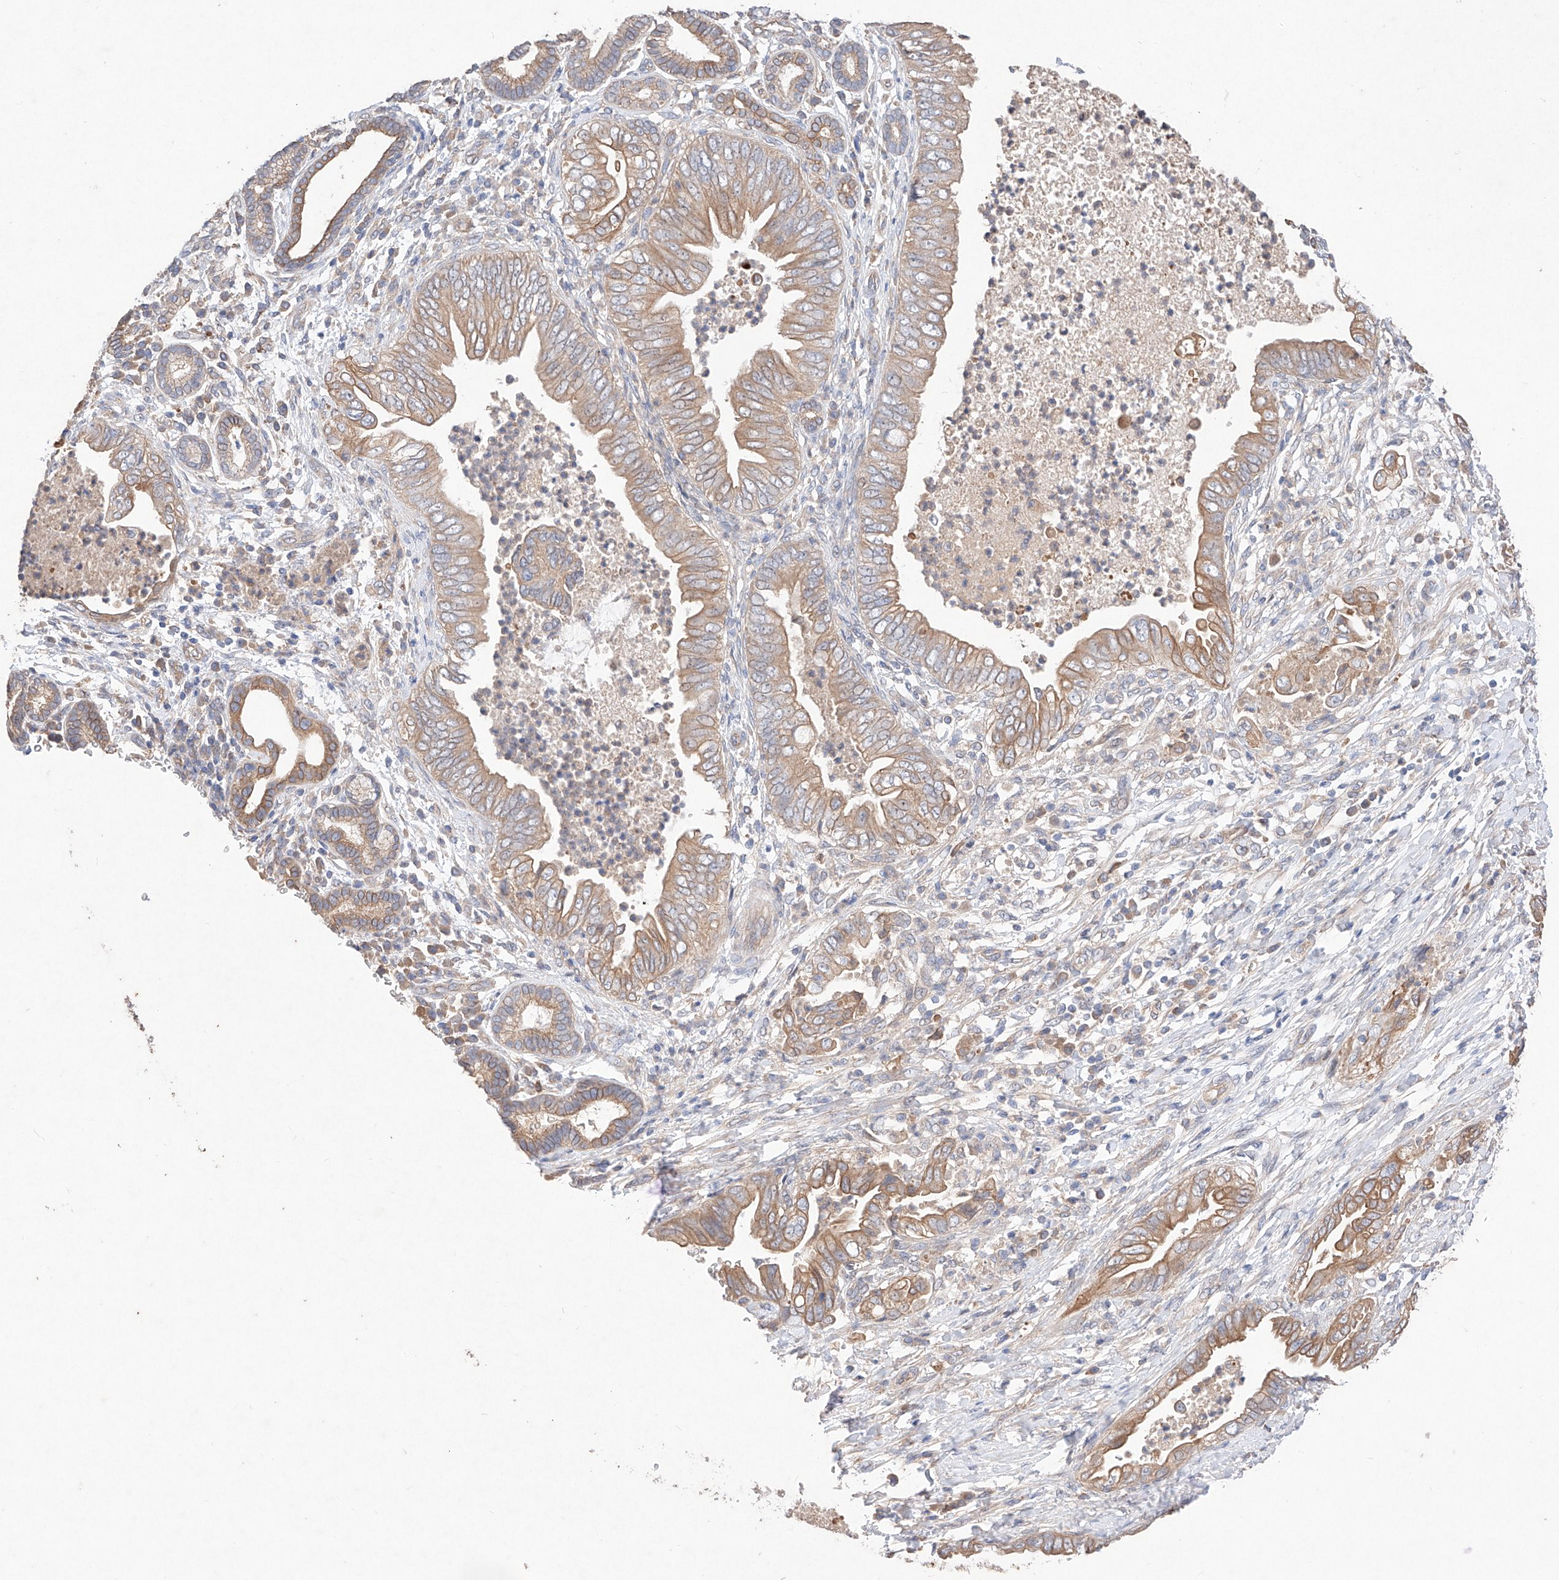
{"staining": {"intensity": "moderate", "quantity": ">75%", "location": "cytoplasmic/membranous"}, "tissue": "pancreatic cancer", "cell_type": "Tumor cells", "image_type": "cancer", "snomed": [{"axis": "morphology", "description": "Adenocarcinoma, NOS"}, {"axis": "topography", "description": "Pancreas"}], "caption": "Immunohistochemical staining of human pancreatic cancer (adenocarcinoma) demonstrates moderate cytoplasmic/membranous protein expression in about >75% of tumor cells.", "gene": "C6orf62", "patient": {"sex": "male", "age": 75}}